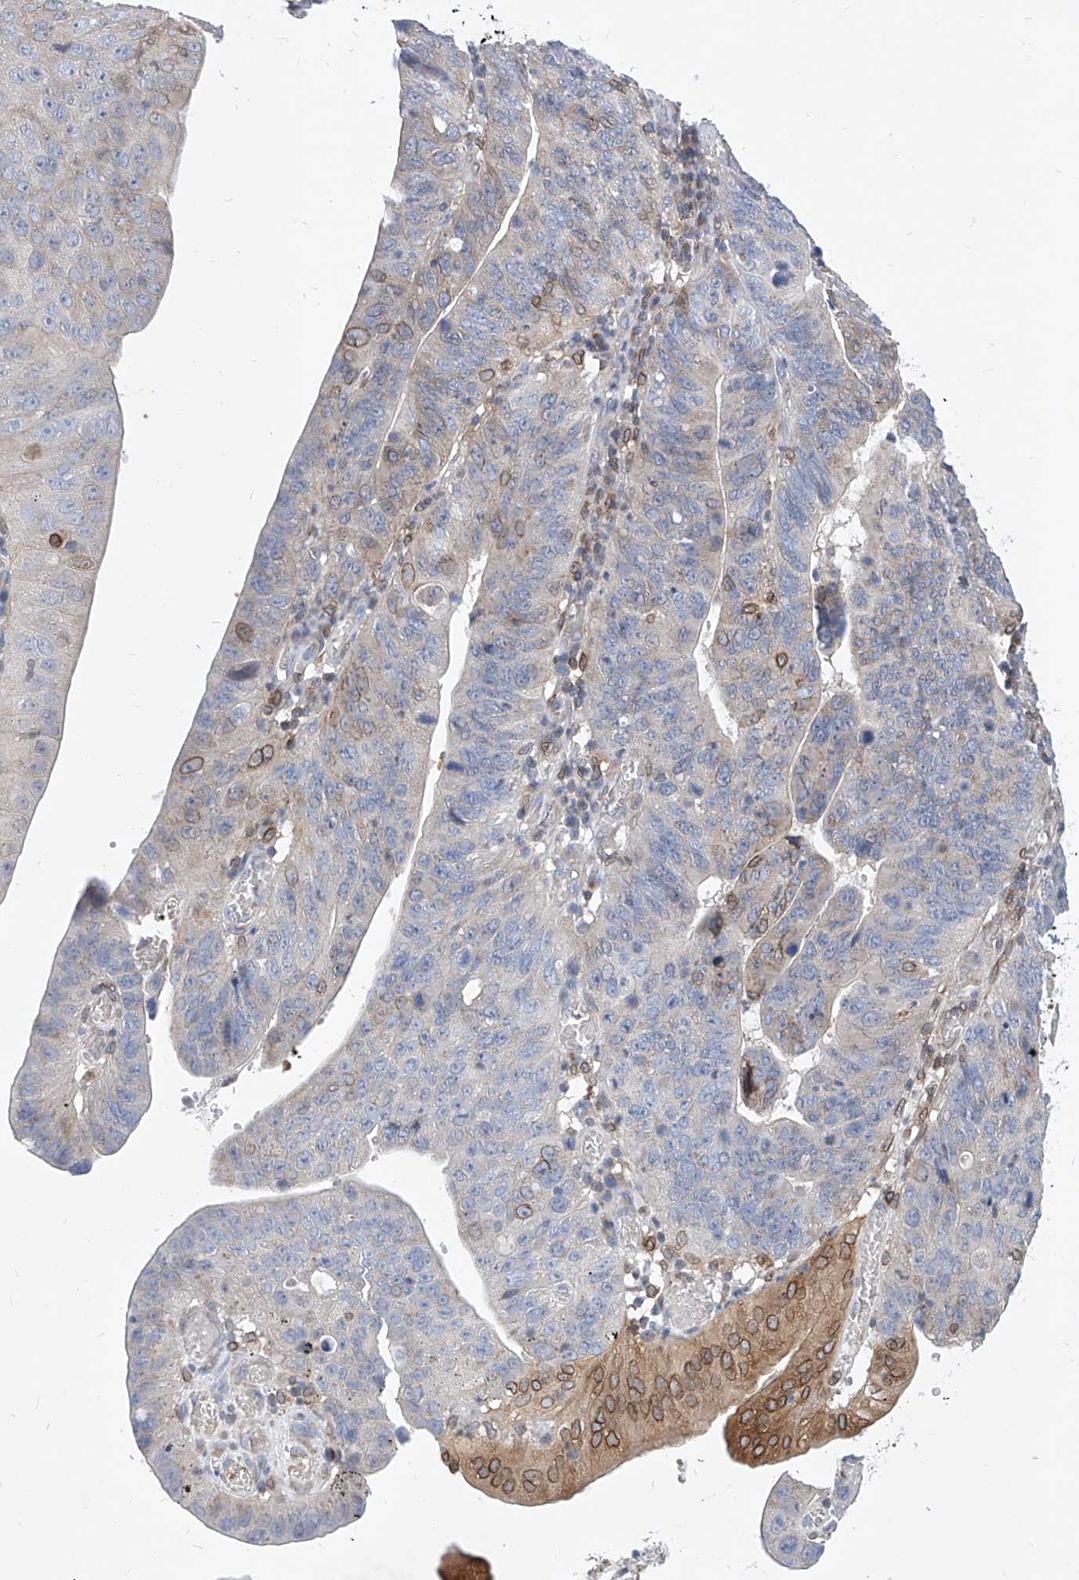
{"staining": {"intensity": "moderate", "quantity": "<25%", "location": "cytoplasmic/membranous,nuclear"}, "tissue": "stomach cancer", "cell_type": "Tumor cells", "image_type": "cancer", "snomed": [{"axis": "morphology", "description": "Adenocarcinoma, NOS"}, {"axis": "topography", "description": "Stomach"}], "caption": "Human stomach cancer (adenocarcinoma) stained with a brown dye demonstrates moderate cytoplasmic/membranous and nuclear positive staining in about <25% of tumor cells.", "gene": "MX2", "patient": {"sex": "female", "age": 59}}